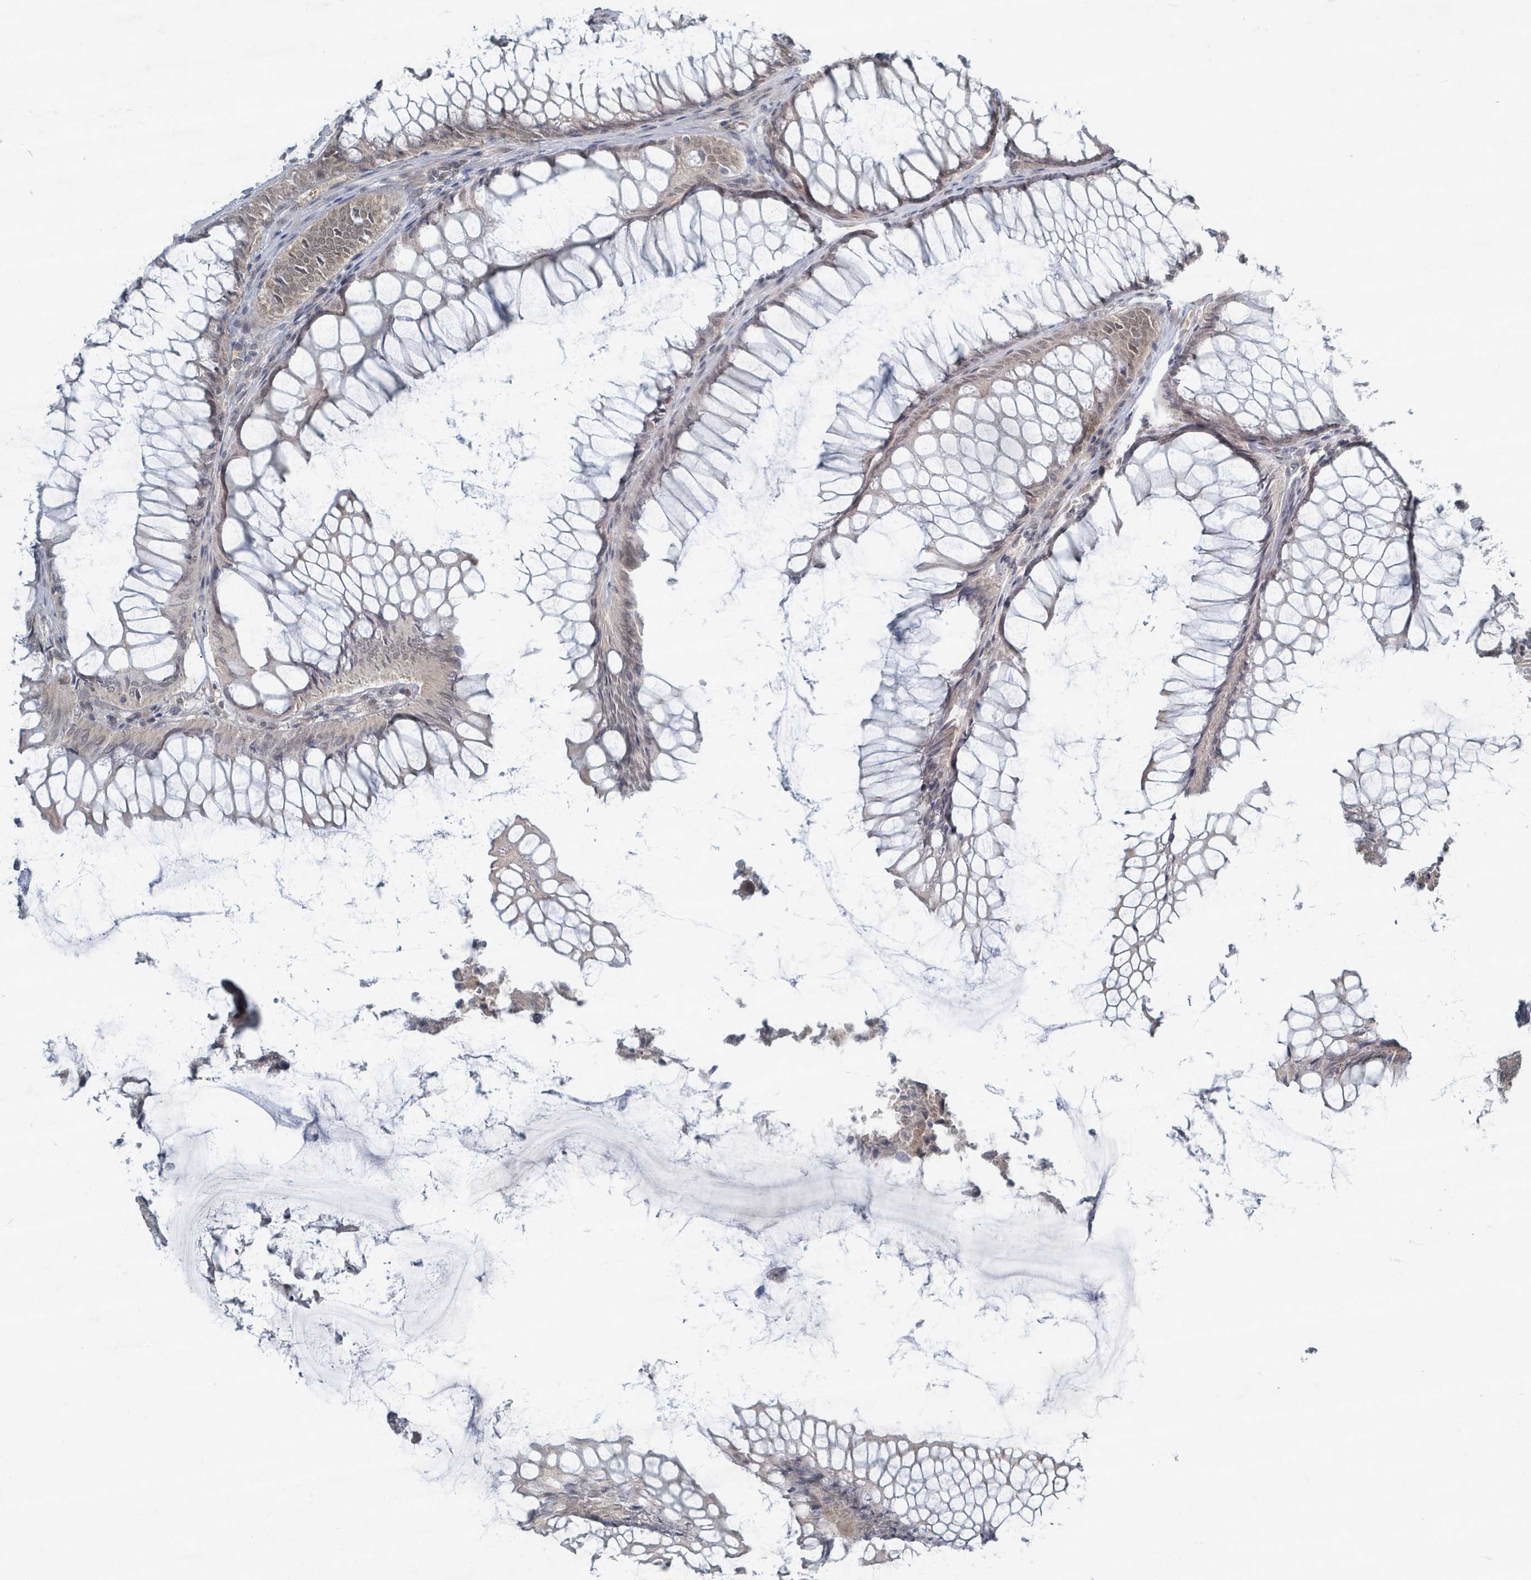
{"staining": {"intensity": "weak", "quantity": "25%-75%", "location": "nuclear"}, "tissue": "colorectal cancer", "cell_type": "Tumor cells", "image_type": "cancer", "snomed": [{"axis": "morphology", "description": "Adenocarcinoma, NOS"}, {"axis": "topography", "description": "Colon"}], "caption": "There is low levels of weak nuclear staining in tumor cells of adenocarcinoma (colorectal), as demonstrated by immunohistochemical staining (brown color).", "gene": "INTS15", "patient": {"sex": "female", "age": 67}}